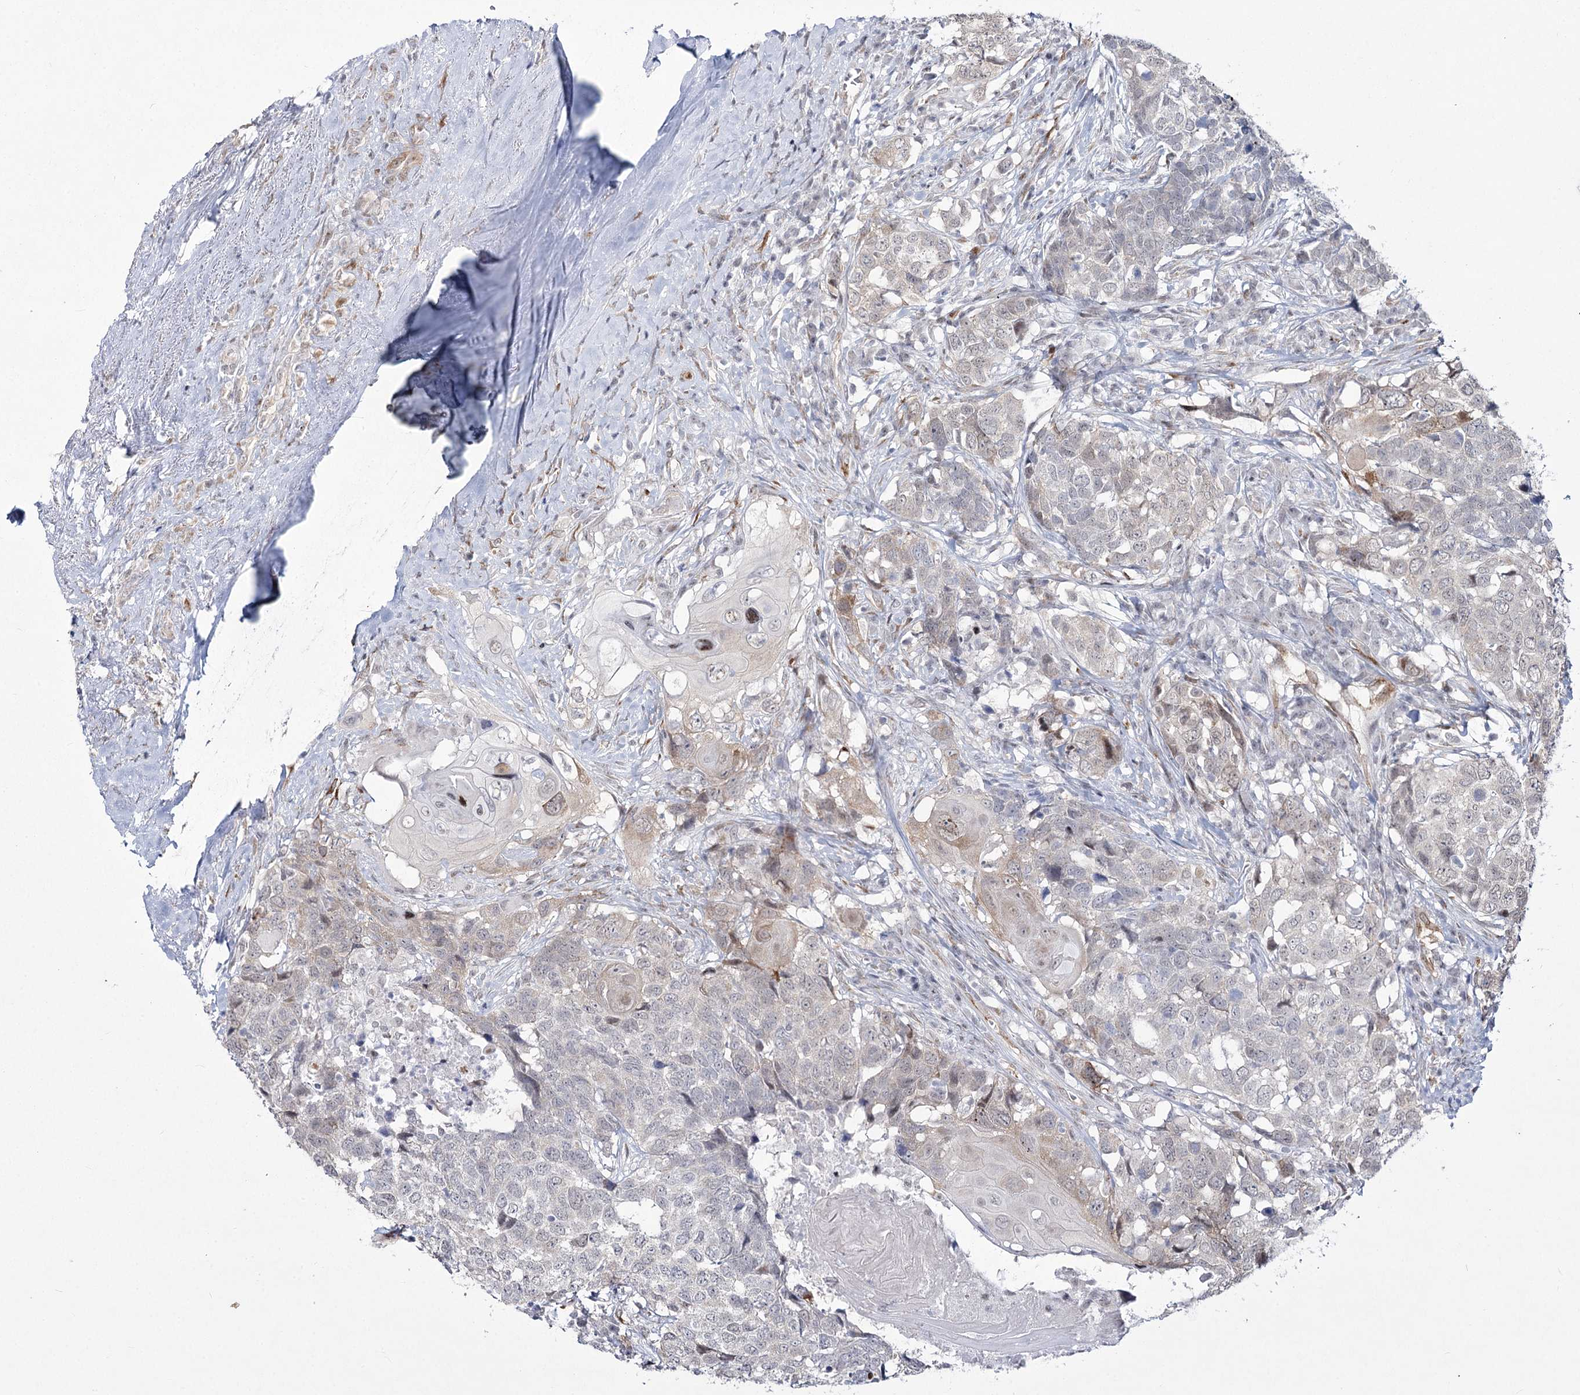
{"staining": {"intensity": "weak", "quantity": "<25%", "location": "cytoplasmic/membranous,nuclear"}, "tissue": "head and neck cancer", "cell_type": "Tumor cells", "image_type": "cancer", "snomed": [{"axis": "morphology", "description": "Squamous cell carcinoma, NOS"}, {"axis": "topography", "description": "Head-Neck"}], "caption": "The immunohistochemistry histopathology image has no significant positivity in tumor cells of head and neck cancer tissue.", "gene": "YBX3", "patient": {"sex": "male", "age": 66}}